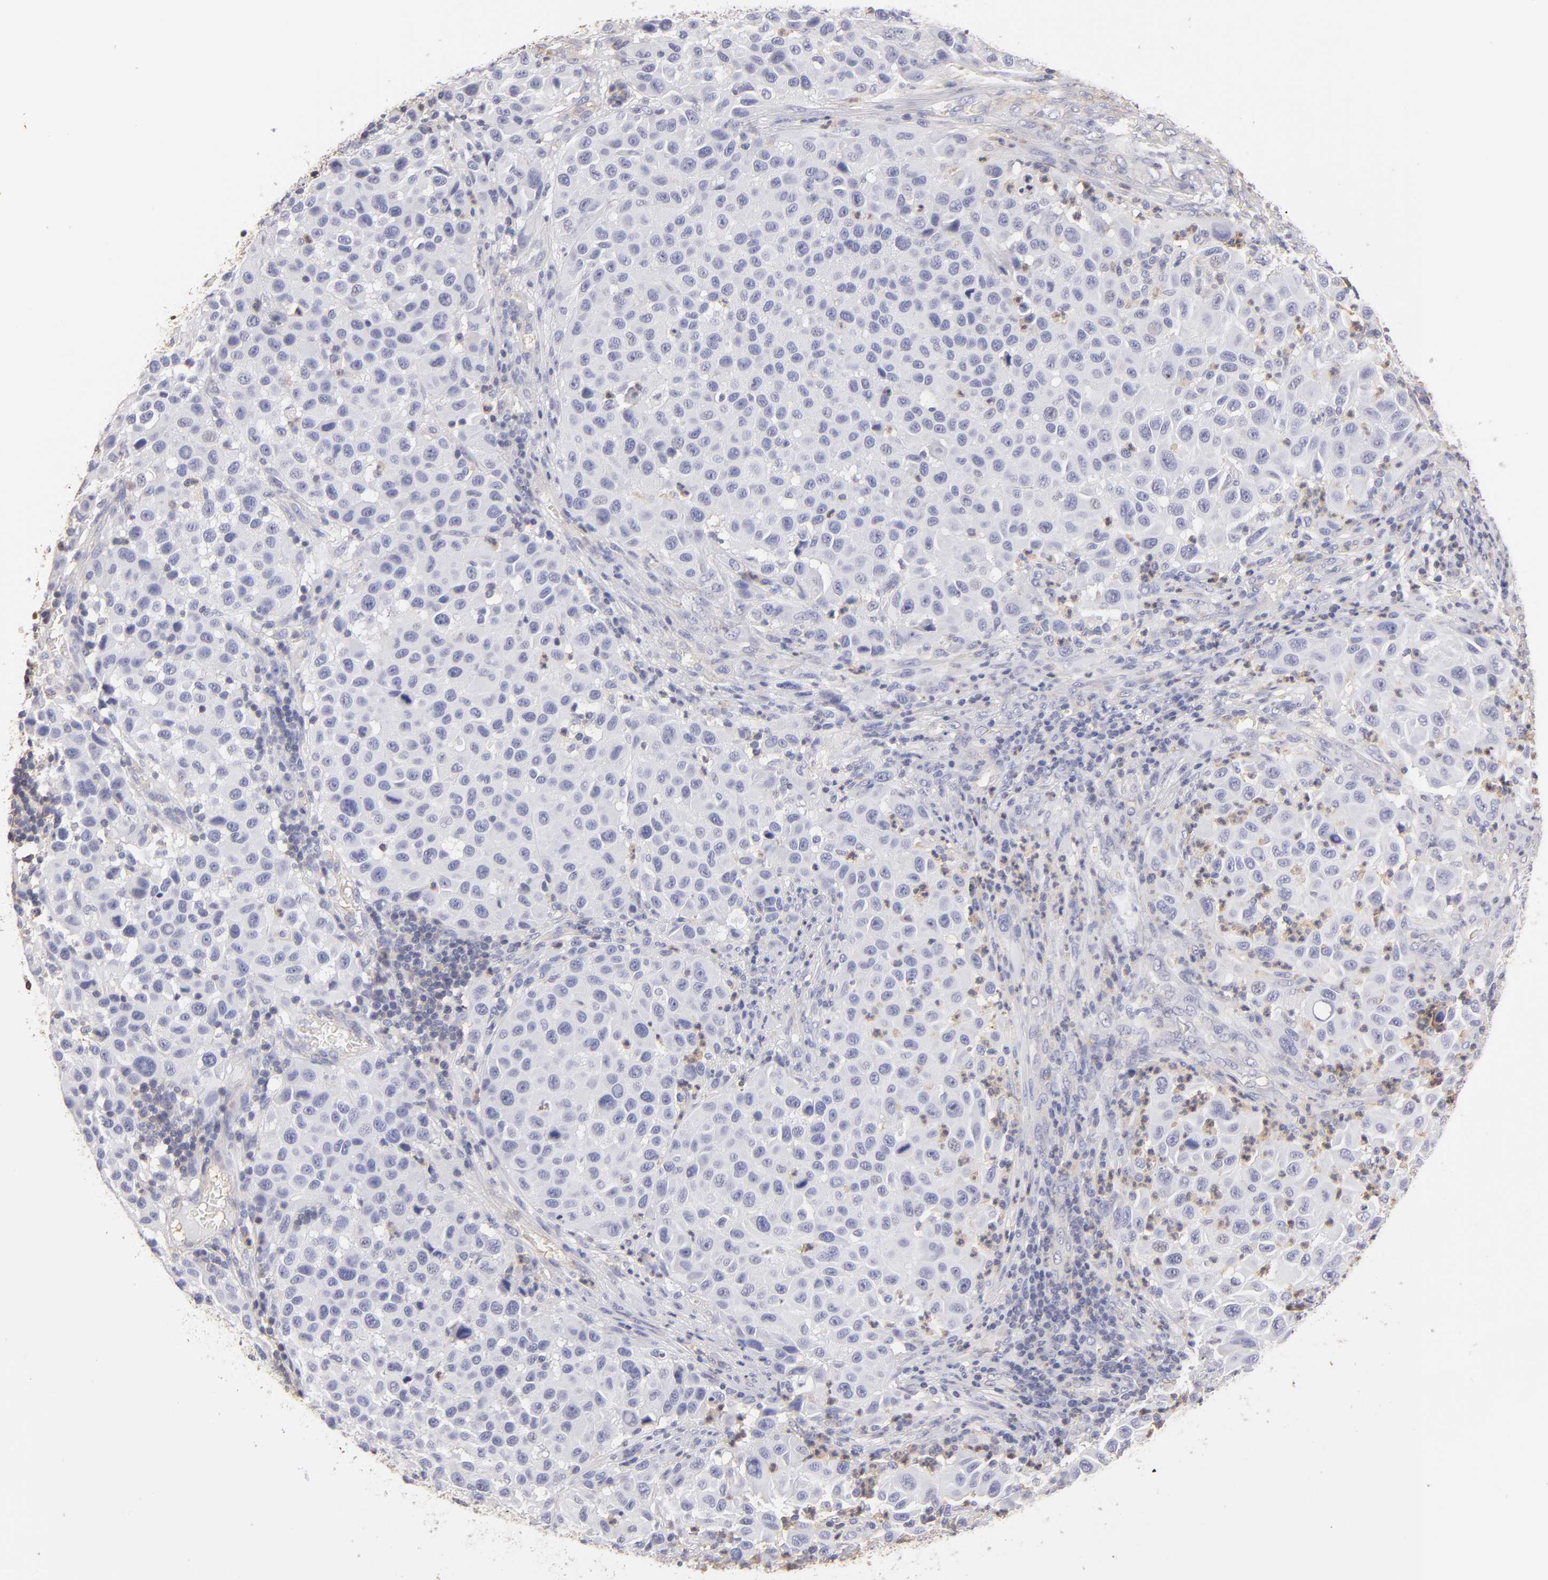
{"staining": {"intensity": "negative", "quantity": "none", "location": "none"}, "tissue": "melanoma", "cell_type": "Tumor cells", "image_type": "cancer", "snomed": [{"axis": "morphology", "description": "Malignant melanoma, Metastatic site"}, {"axis": "topography", "description": "Lymph node"}], "caption": "Immunohistochemistry (IHC) micrograph of human malignant melanoma (metastatic site) stained for a protein (brown), which displays no positivity in tumor cells. (Stains: DAB (3,3'-diaminobenzidine) IHC with hematoxylin counter stain, Microscopy: brightfield microscopy at high magnification).", "gene": "ABCB1", "patient": {"sex": "male", "age": 61}}